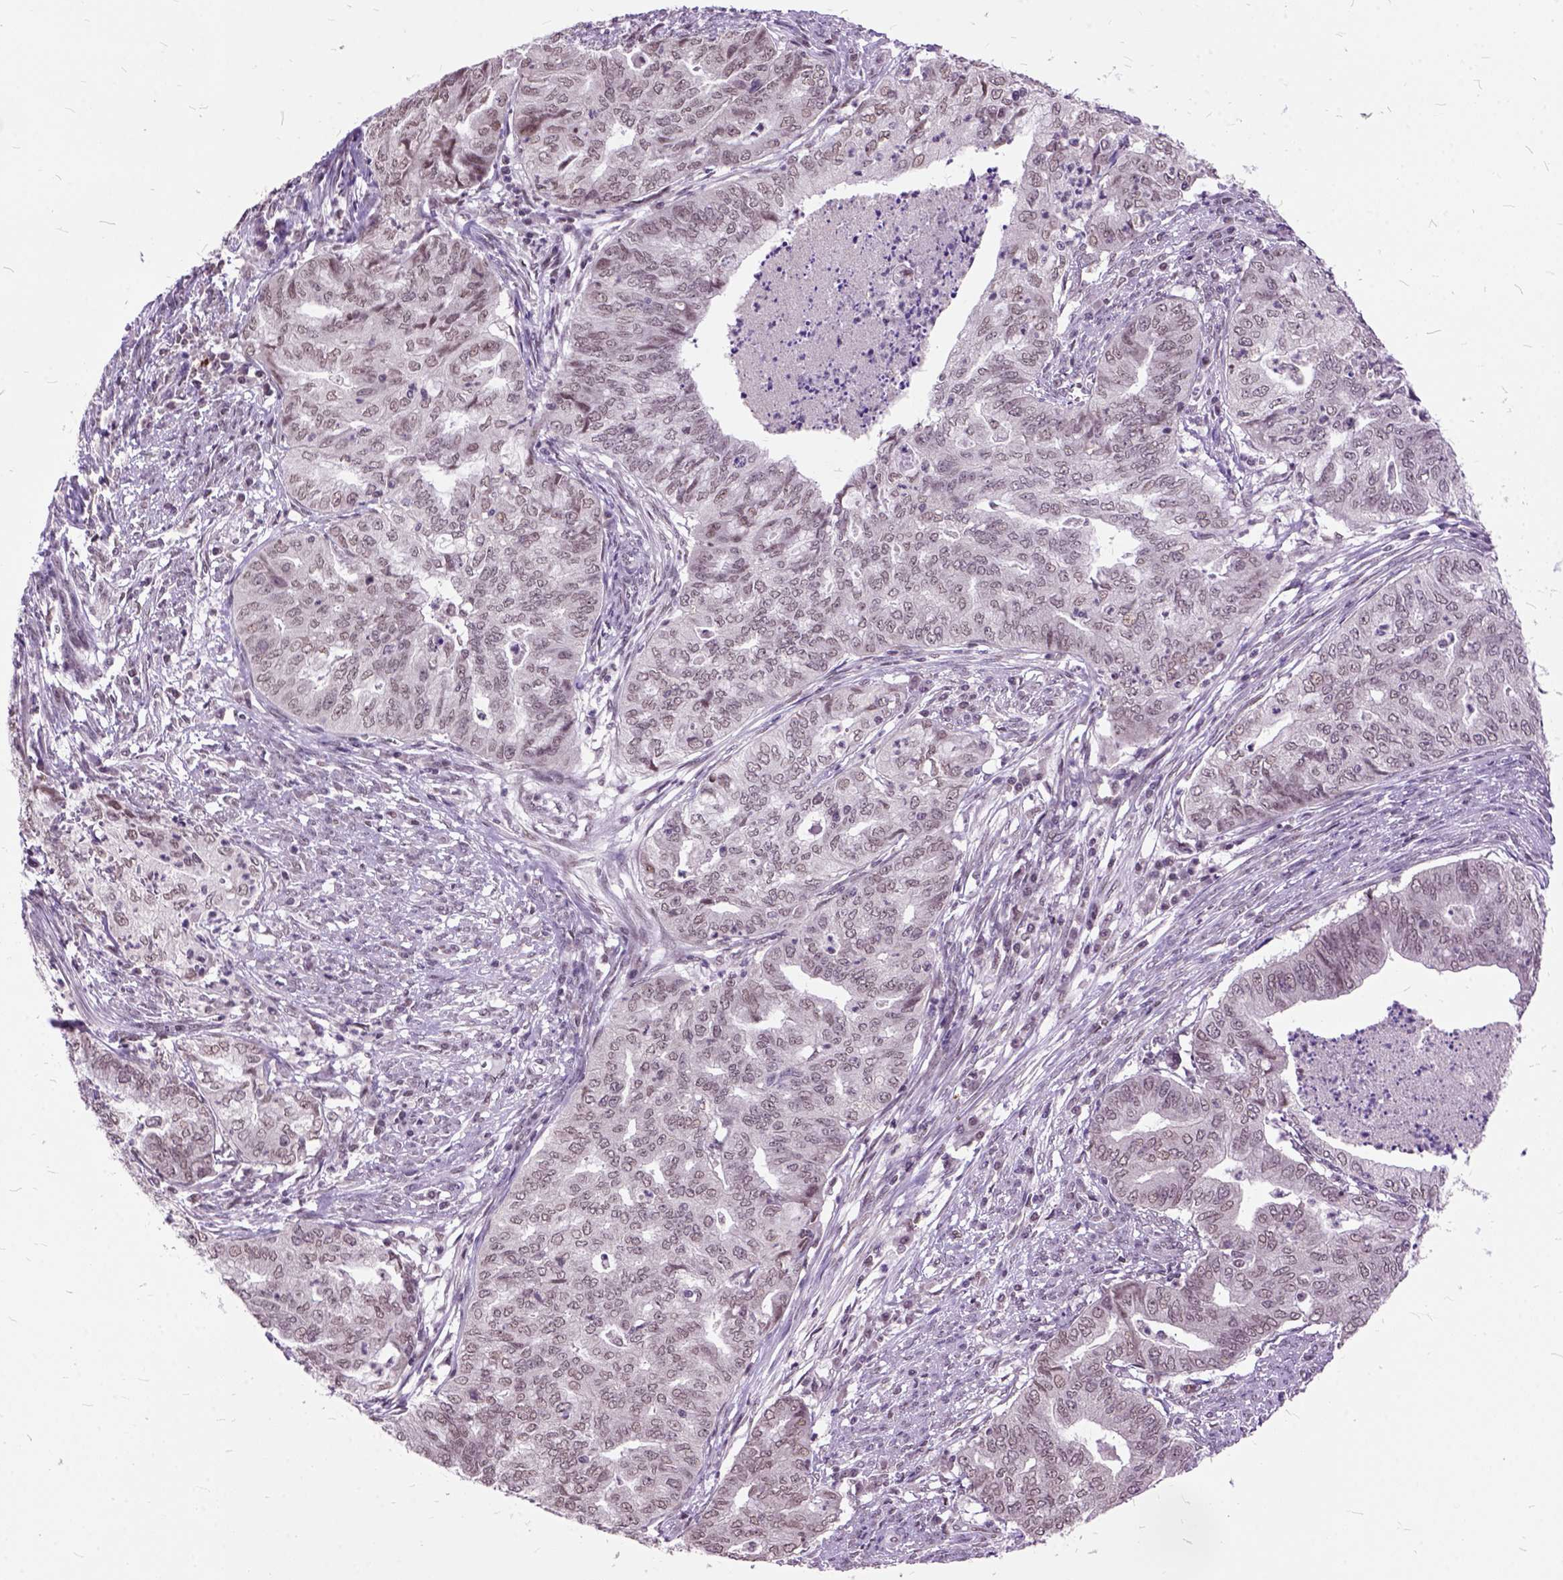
{"staining": {"intensity": "weak", "quantity": ">75%", "location": "nuclear"}, "tissue": "endometrial cancer", "cell_type": "Tumor cells", "image_type": "cancer", "snomed": [{"axis": "morphology", "description": "Adenocarcinoma, NOS"}, {"axis": "topography", "description": "Endometrium"}], "caption": "Endometrial cancer stained with a protein marker exhibits weak staining in tumor cells.", "gene": "ORC5", "patient": {"sex": "female", "age": 79}}